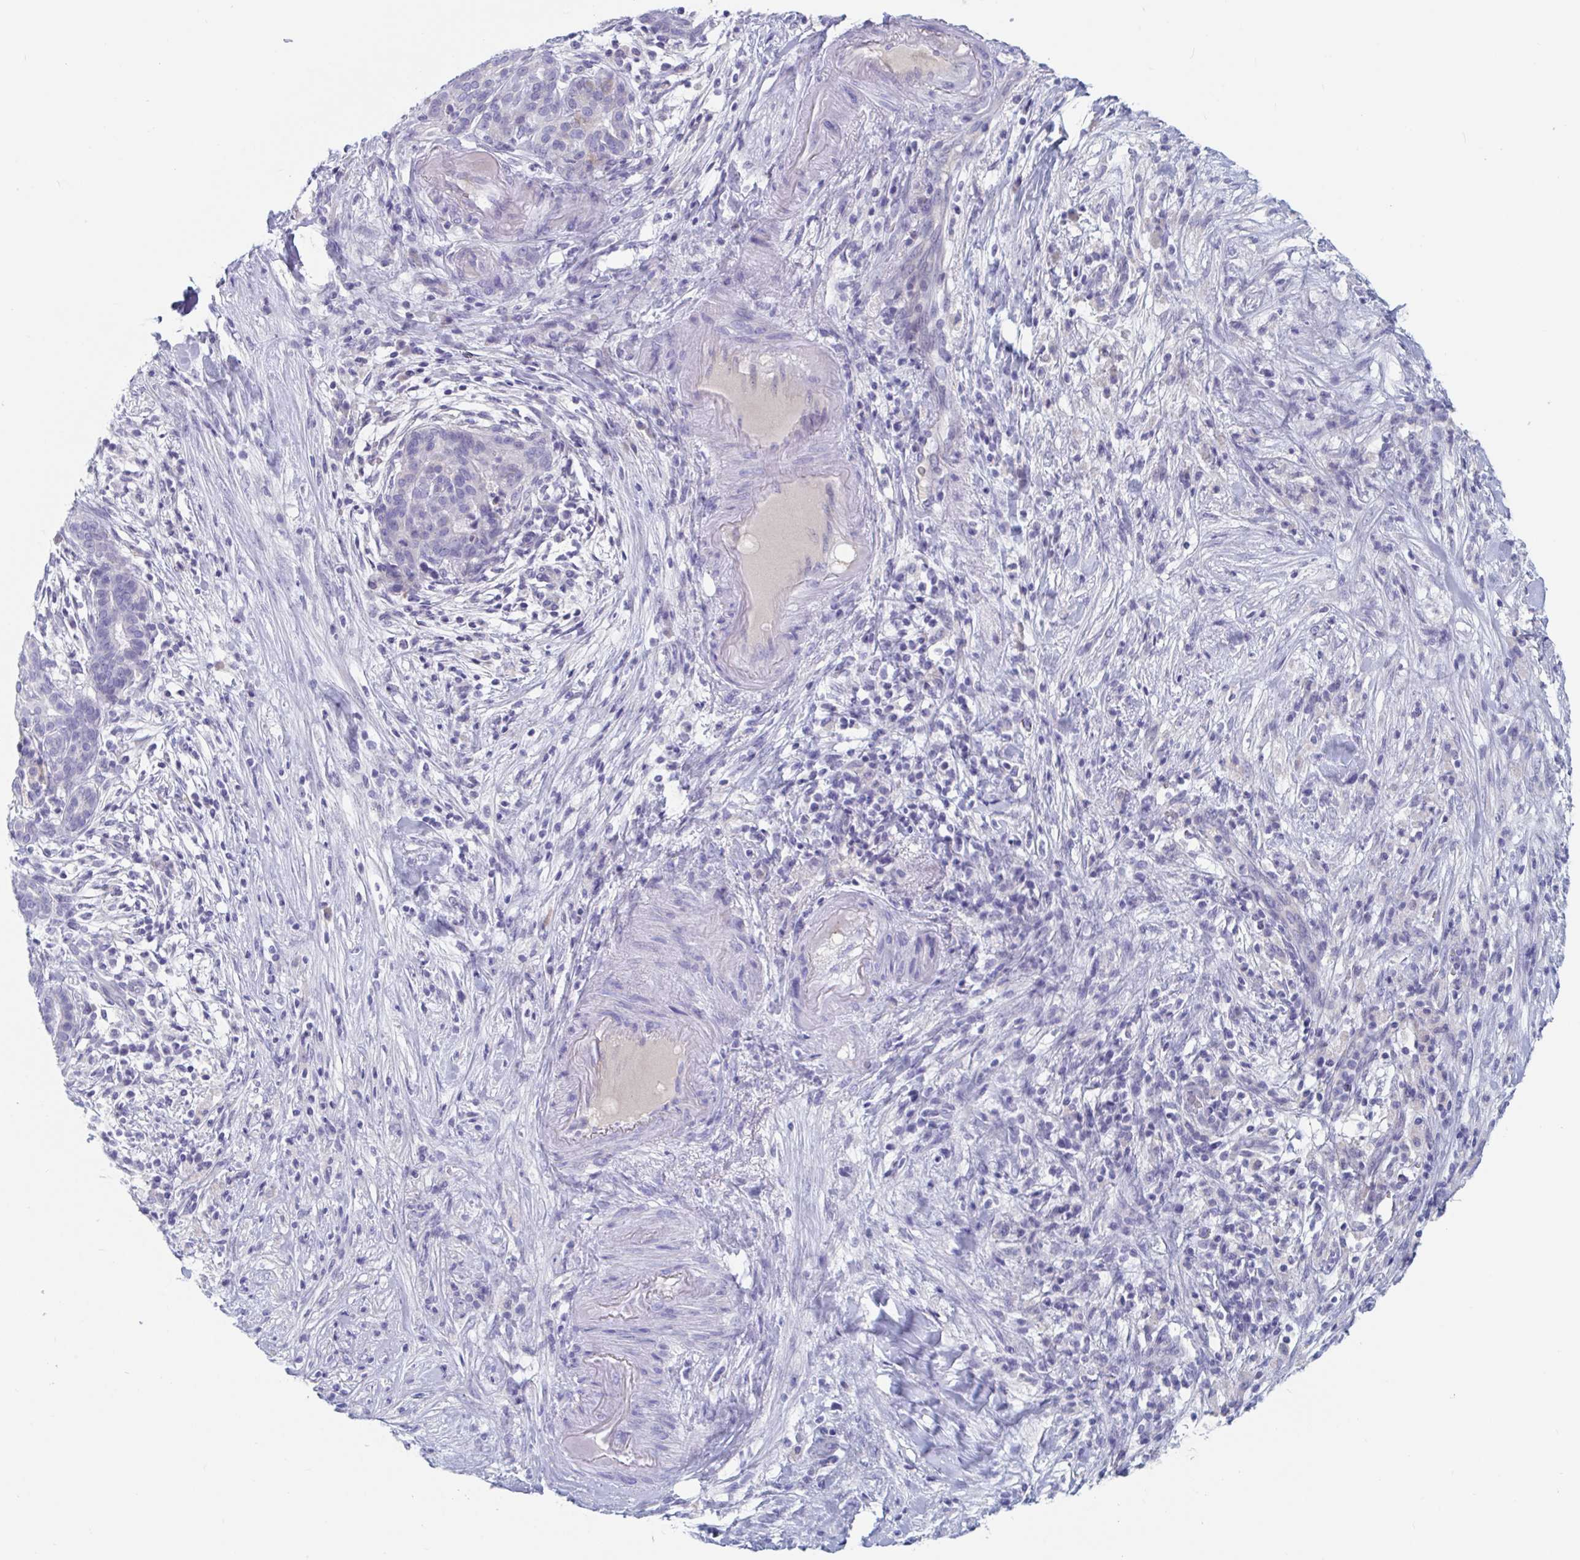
{"staining": {"intensity": "negative", "quantity": "none", "location": "none"}, "tissue": "pancreatic cancer", "cell_type": "Tumor cells", "image_type": "cancer", "snomed": [{"axis": "morphology", "description": "Adenocarcinoma, NOS"}, {"axis": "topography", "description": "Pancreas"}], "caption": "Tumor cells show no significant protein staining in adenocarcinoma (pancreatic). (IHC, brightfield microscopy, high magnification).", "gene": "DPEP3", "patient": {"sex": "male", "age": 44}}